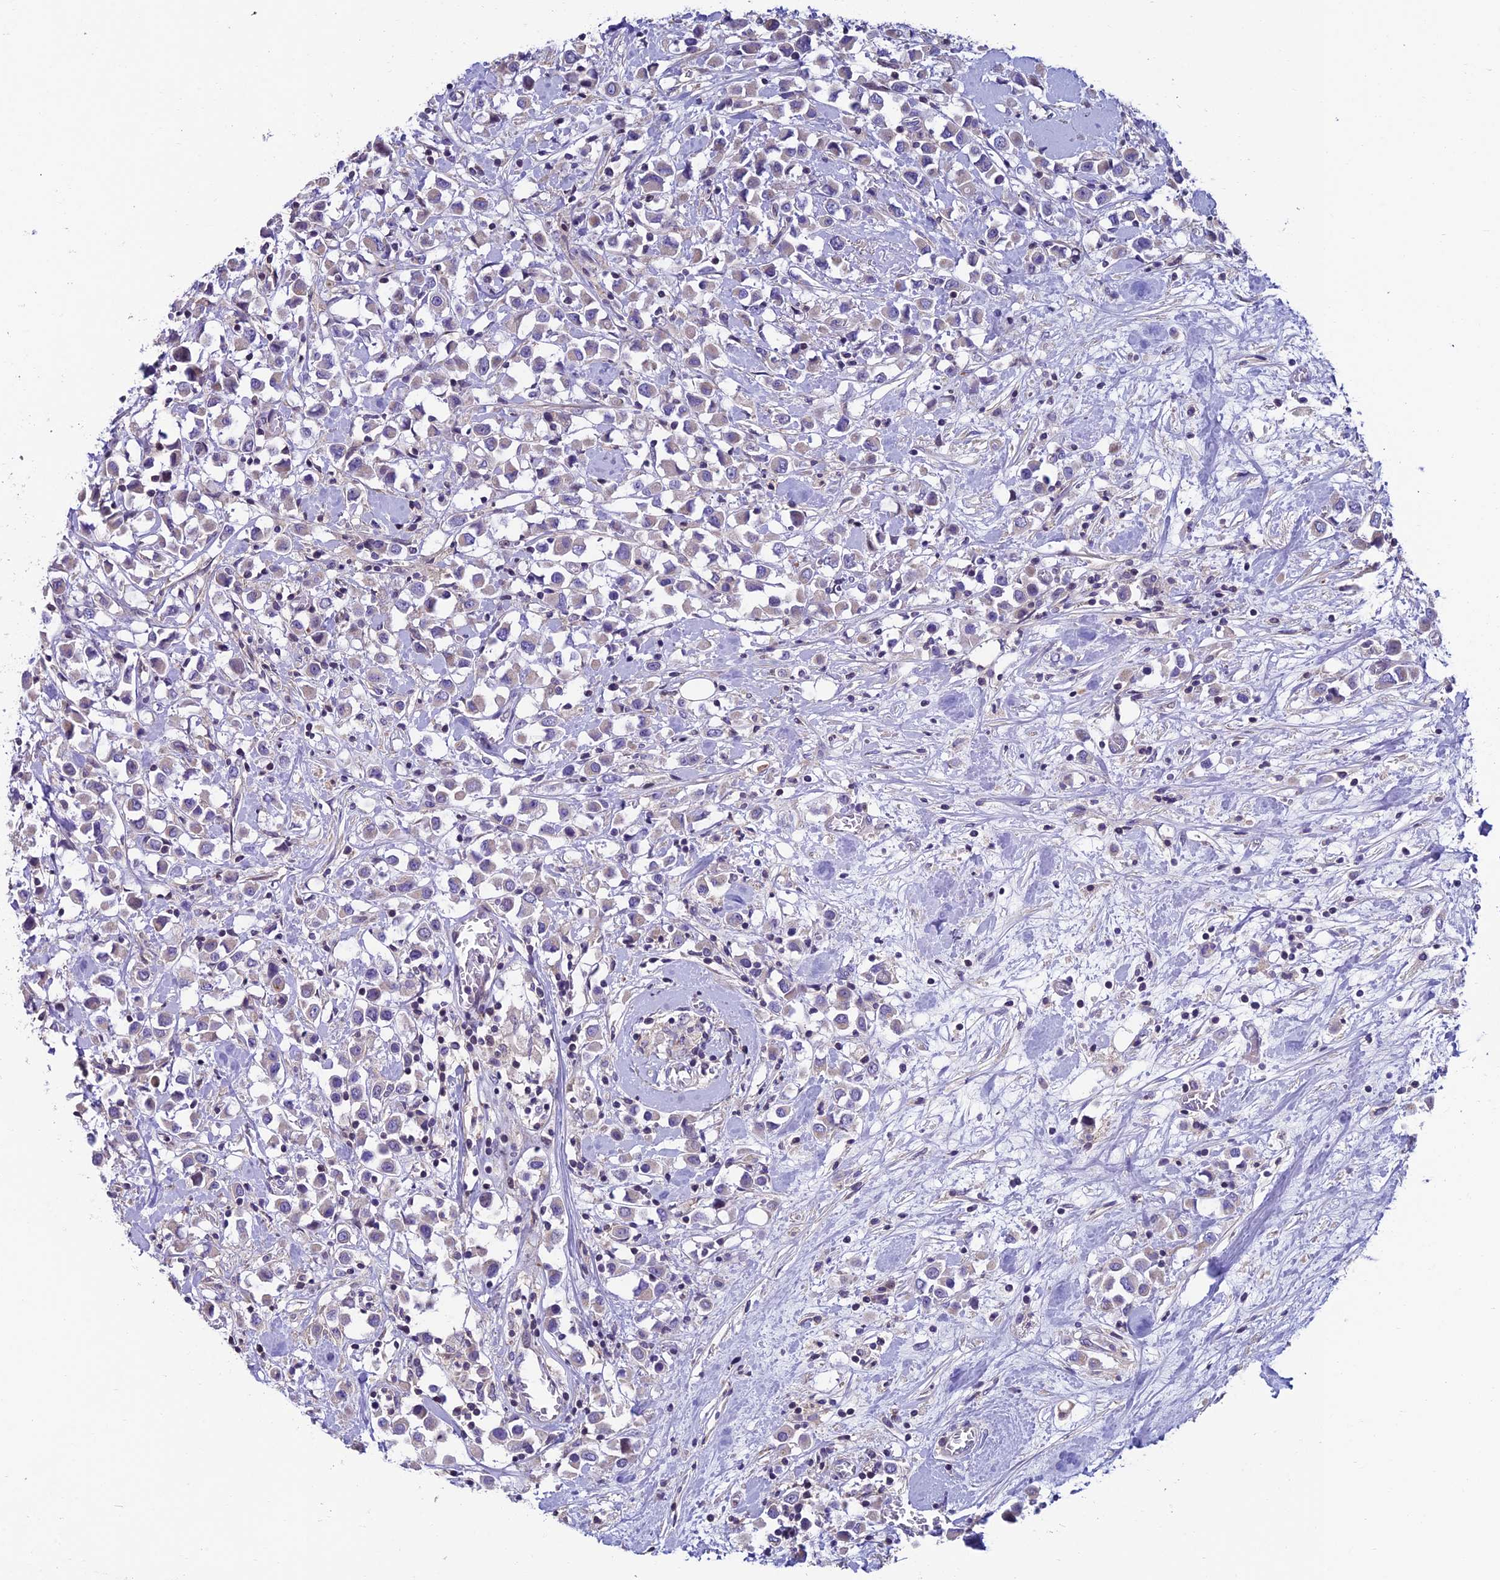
{"staining": {"intensity": "negative", "quantity": "none", "location": "none"}, "tissue": "breast cancer", "cell_type": "Tumor cells", "image_type": "cancer", "snomed": [{"axis": "morphology", "description": "Duct carcinoma"}, {"axis": "topography", "description": "Breast"}], "caption": "Protein analysis of breast invasive ductal carcinoma demonstrates no significant staining in tumor cells.", "gene": "FAM178B", "patient": {"sex": "female", "age": 61}}